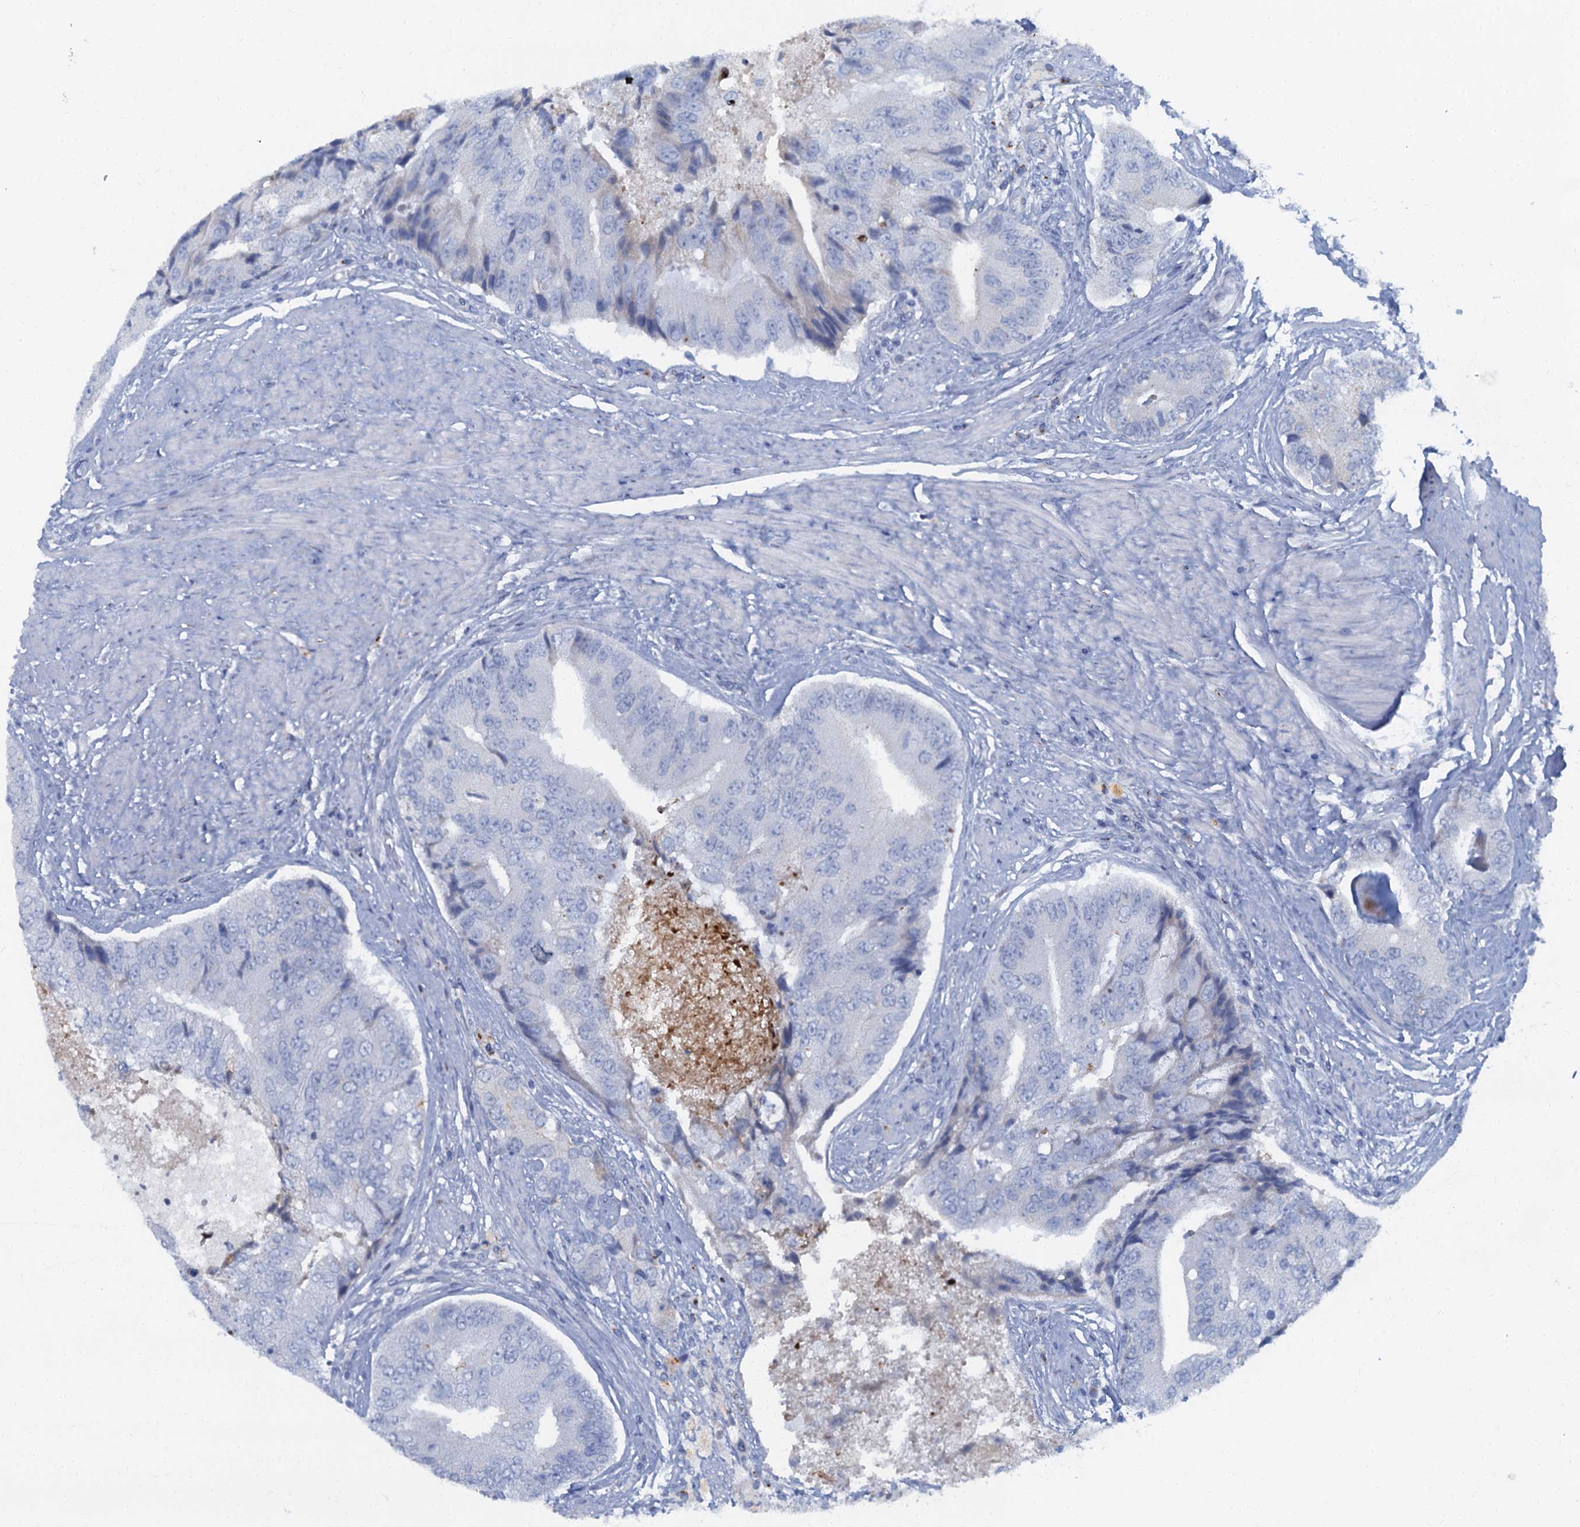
{"staining": {"intensity": "negative", "quantity": "none", "location": "none"}, "tissue": "prostate cancer", "cell_type": "Tumor cells", "image_type": "cancer", "snomed": [{"axis": "morphology", "description": "Adenocarcinoma, High grade"}, {"axis": "topography", "description": "Prostate"}], "caption": "Tumor cells are negative for brown protein staining in prostate cancer (high-grade adenocarcinoma).", "gene": "LYPD3", "patient": {"sex": "male", "age": 70}}